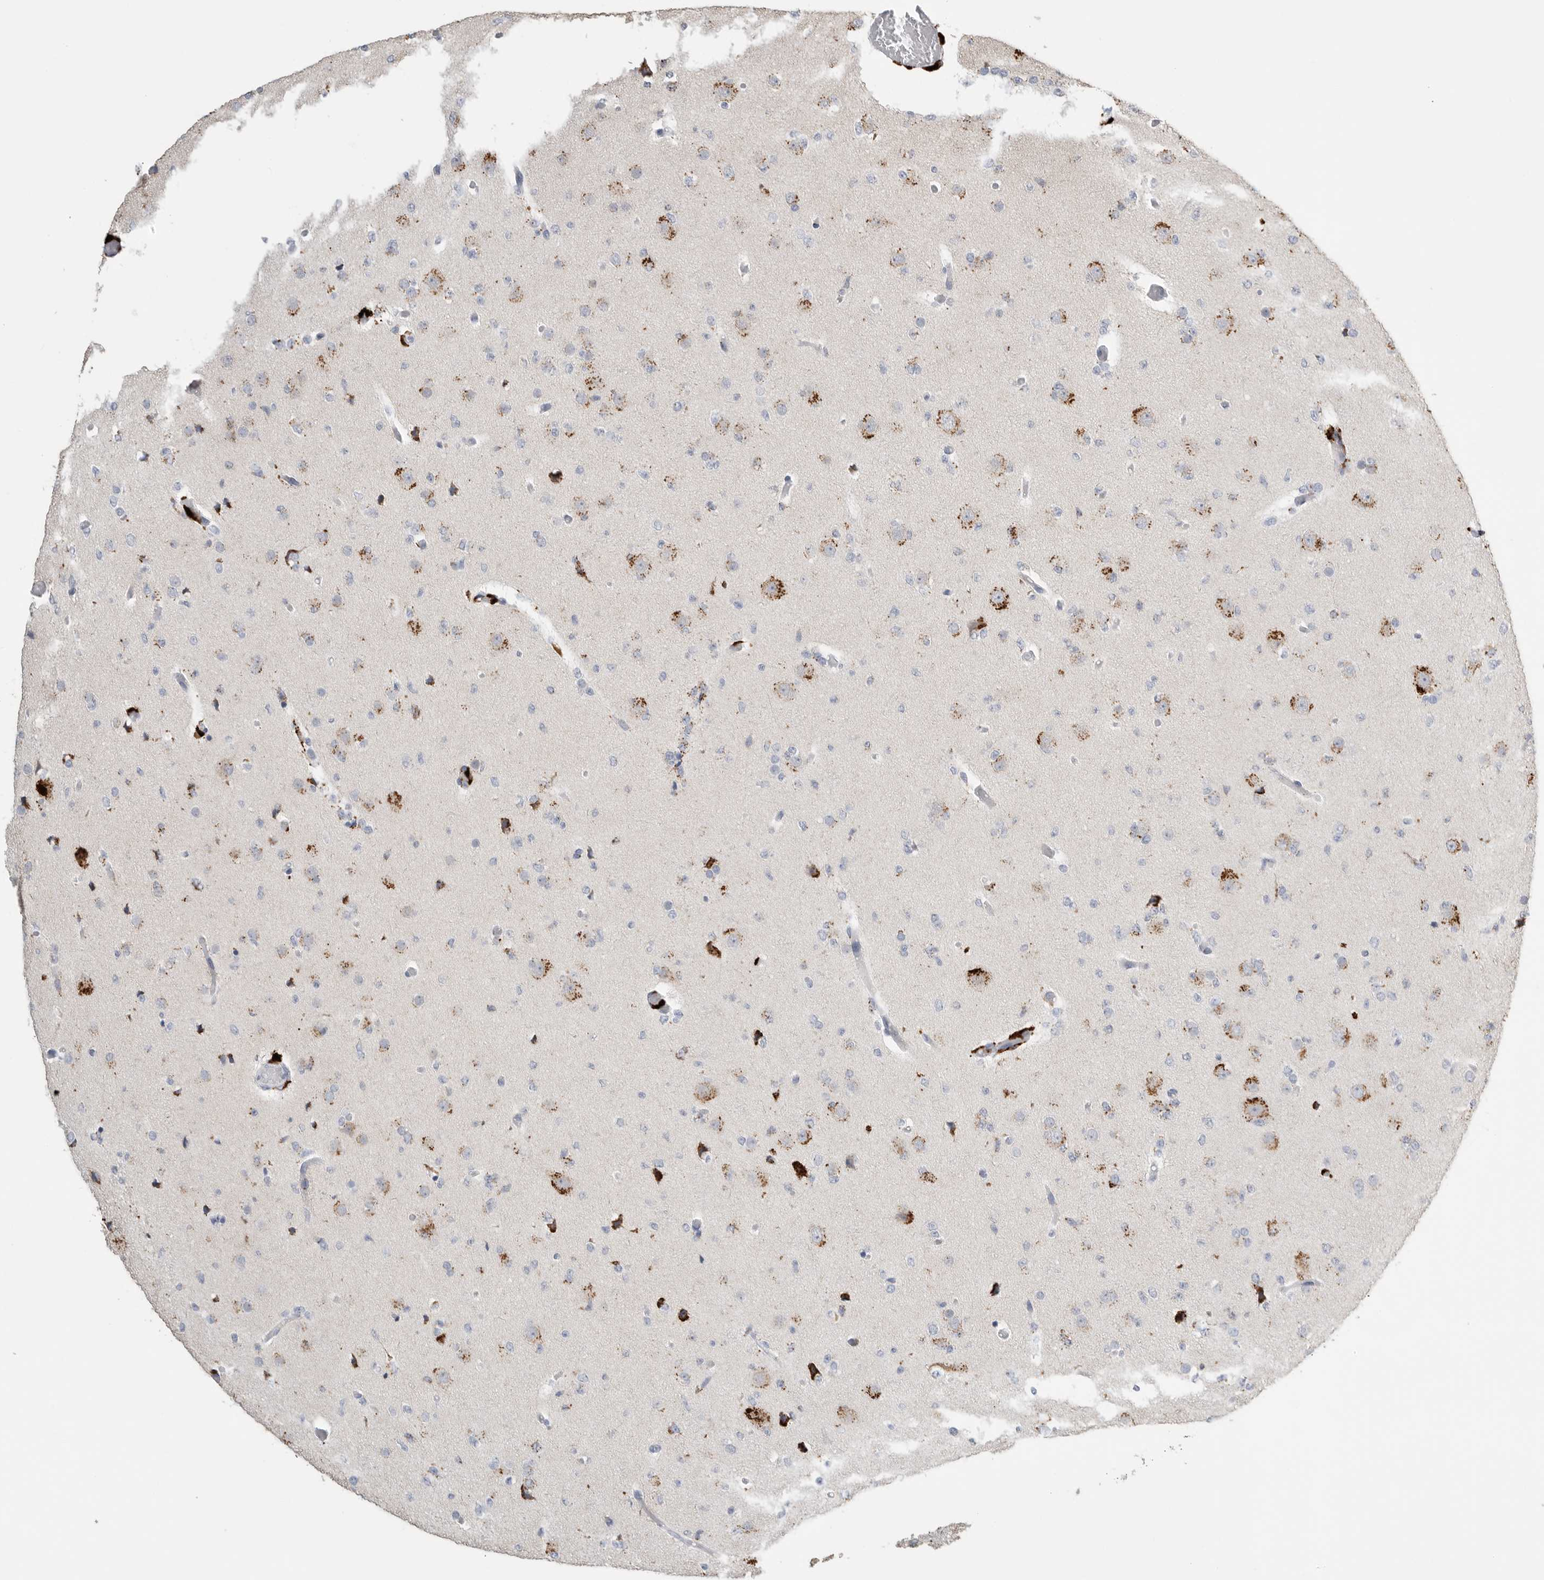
{"staining": {"intensity": "weak", "quantity": "25%-75%", "location": "cytoplasmic/membranous"}, "tissue": "glioma", "cell_type": "Tumor cells", "image_type": "cancer", "snomed": [{"axis": "morphology", "description": "Glioma, malignant, Low grade"}, {"axis": "topography", "description": "Brain"}], "caption": "An image of human glioma stained for a protein exhibits weak cytoplasmic/membranous brown staining in tumor cells.", "gene": "GGH", "patient": {"sex": "female", "age": 22}}